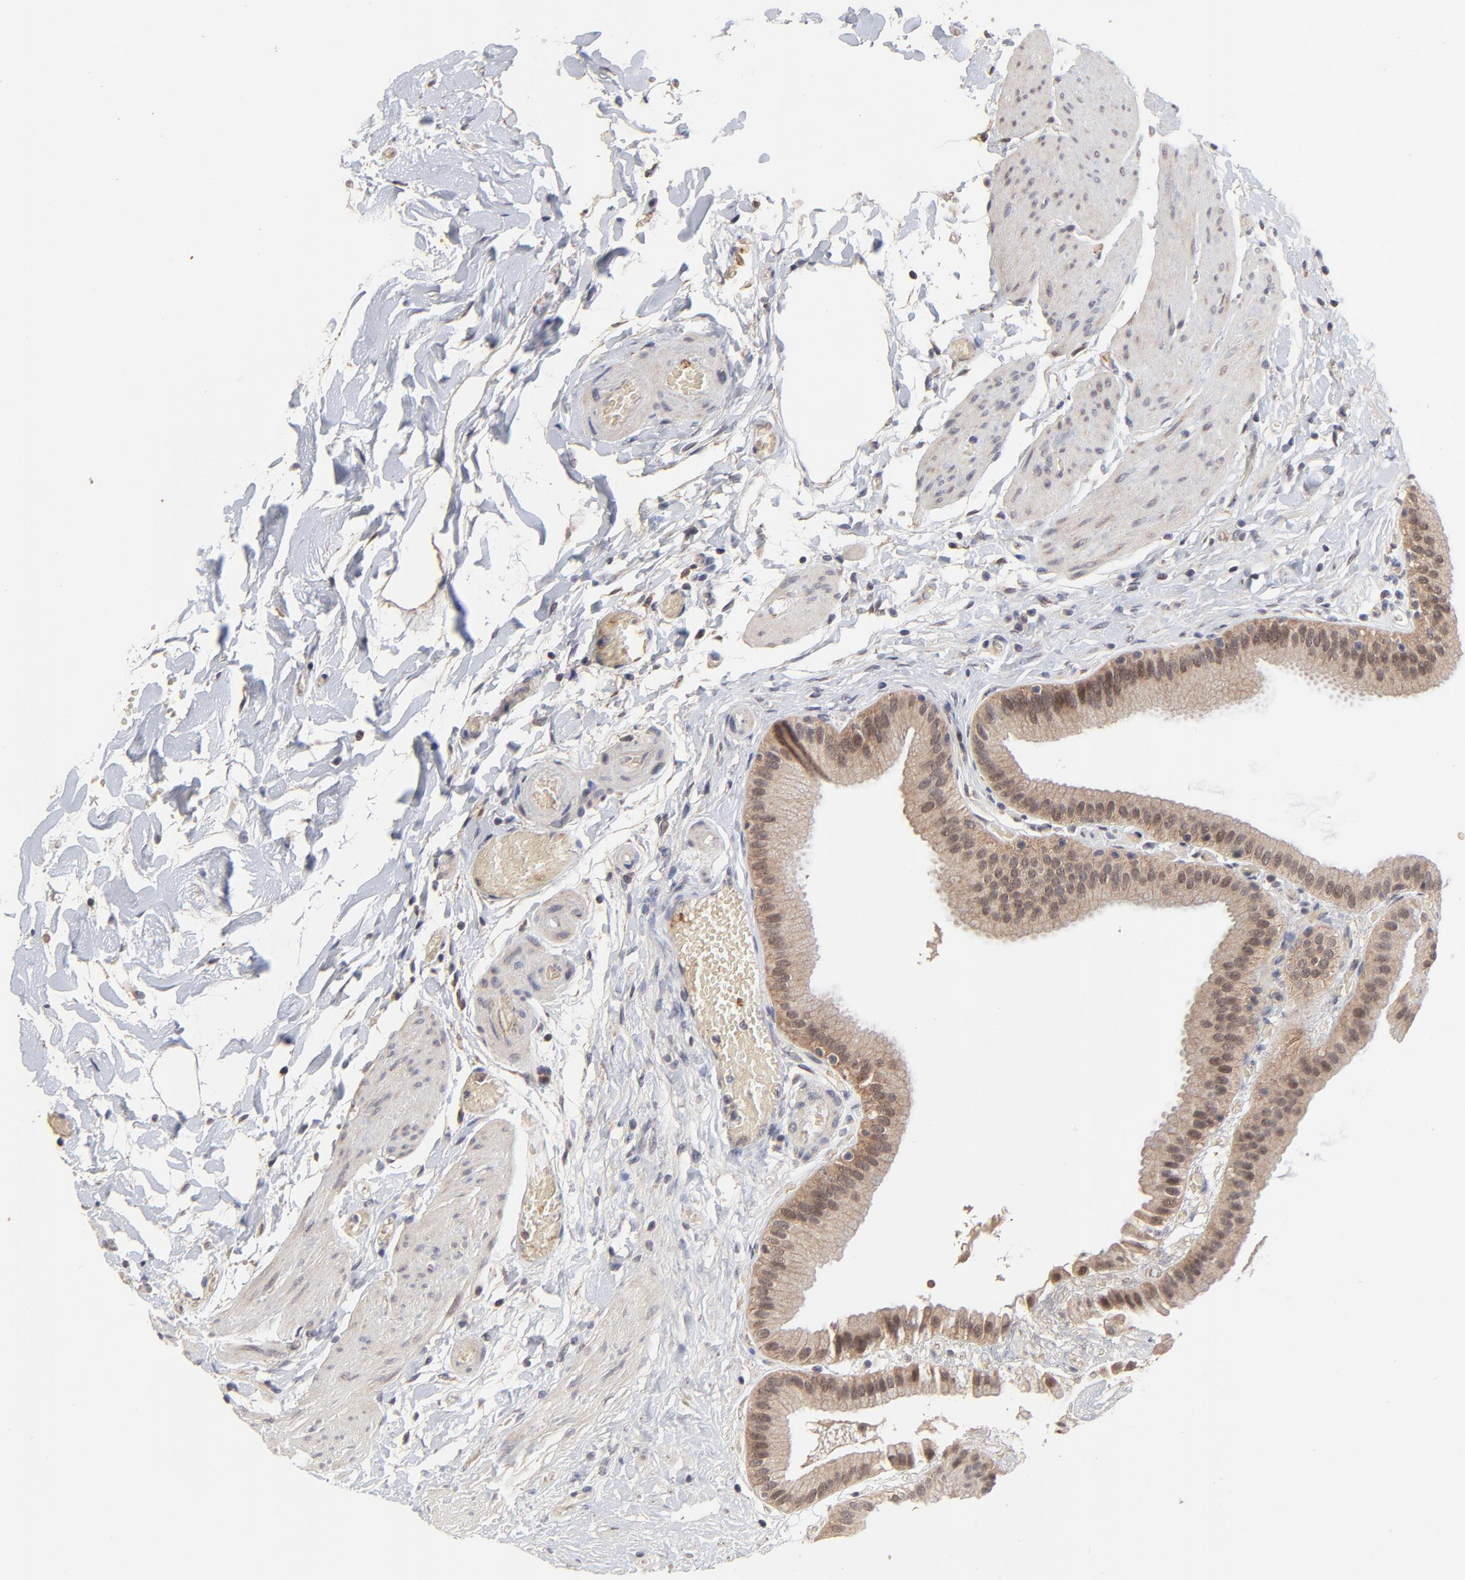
{"staining": {"intensity": "moderate", "quantity": ">75%", "location": "cytoplasmic/membranous"}, "tissue": "gallbladder", "cell_type": "Glandular cells", "image_type": "normal", "snomed": [{"axis": "morphology", "description": "Normal tissue, NOS"}, {"axis": "topography", "description": "Gallbladder"}], "caption": "Gallbladder was stained to show a protein in brown. There is medium levels of moderate cytoplasmic/membranous positivity in about >75% of glandular cells.", "gene": "FRMD8", "patient": {"sex": "female", "age": 63}}